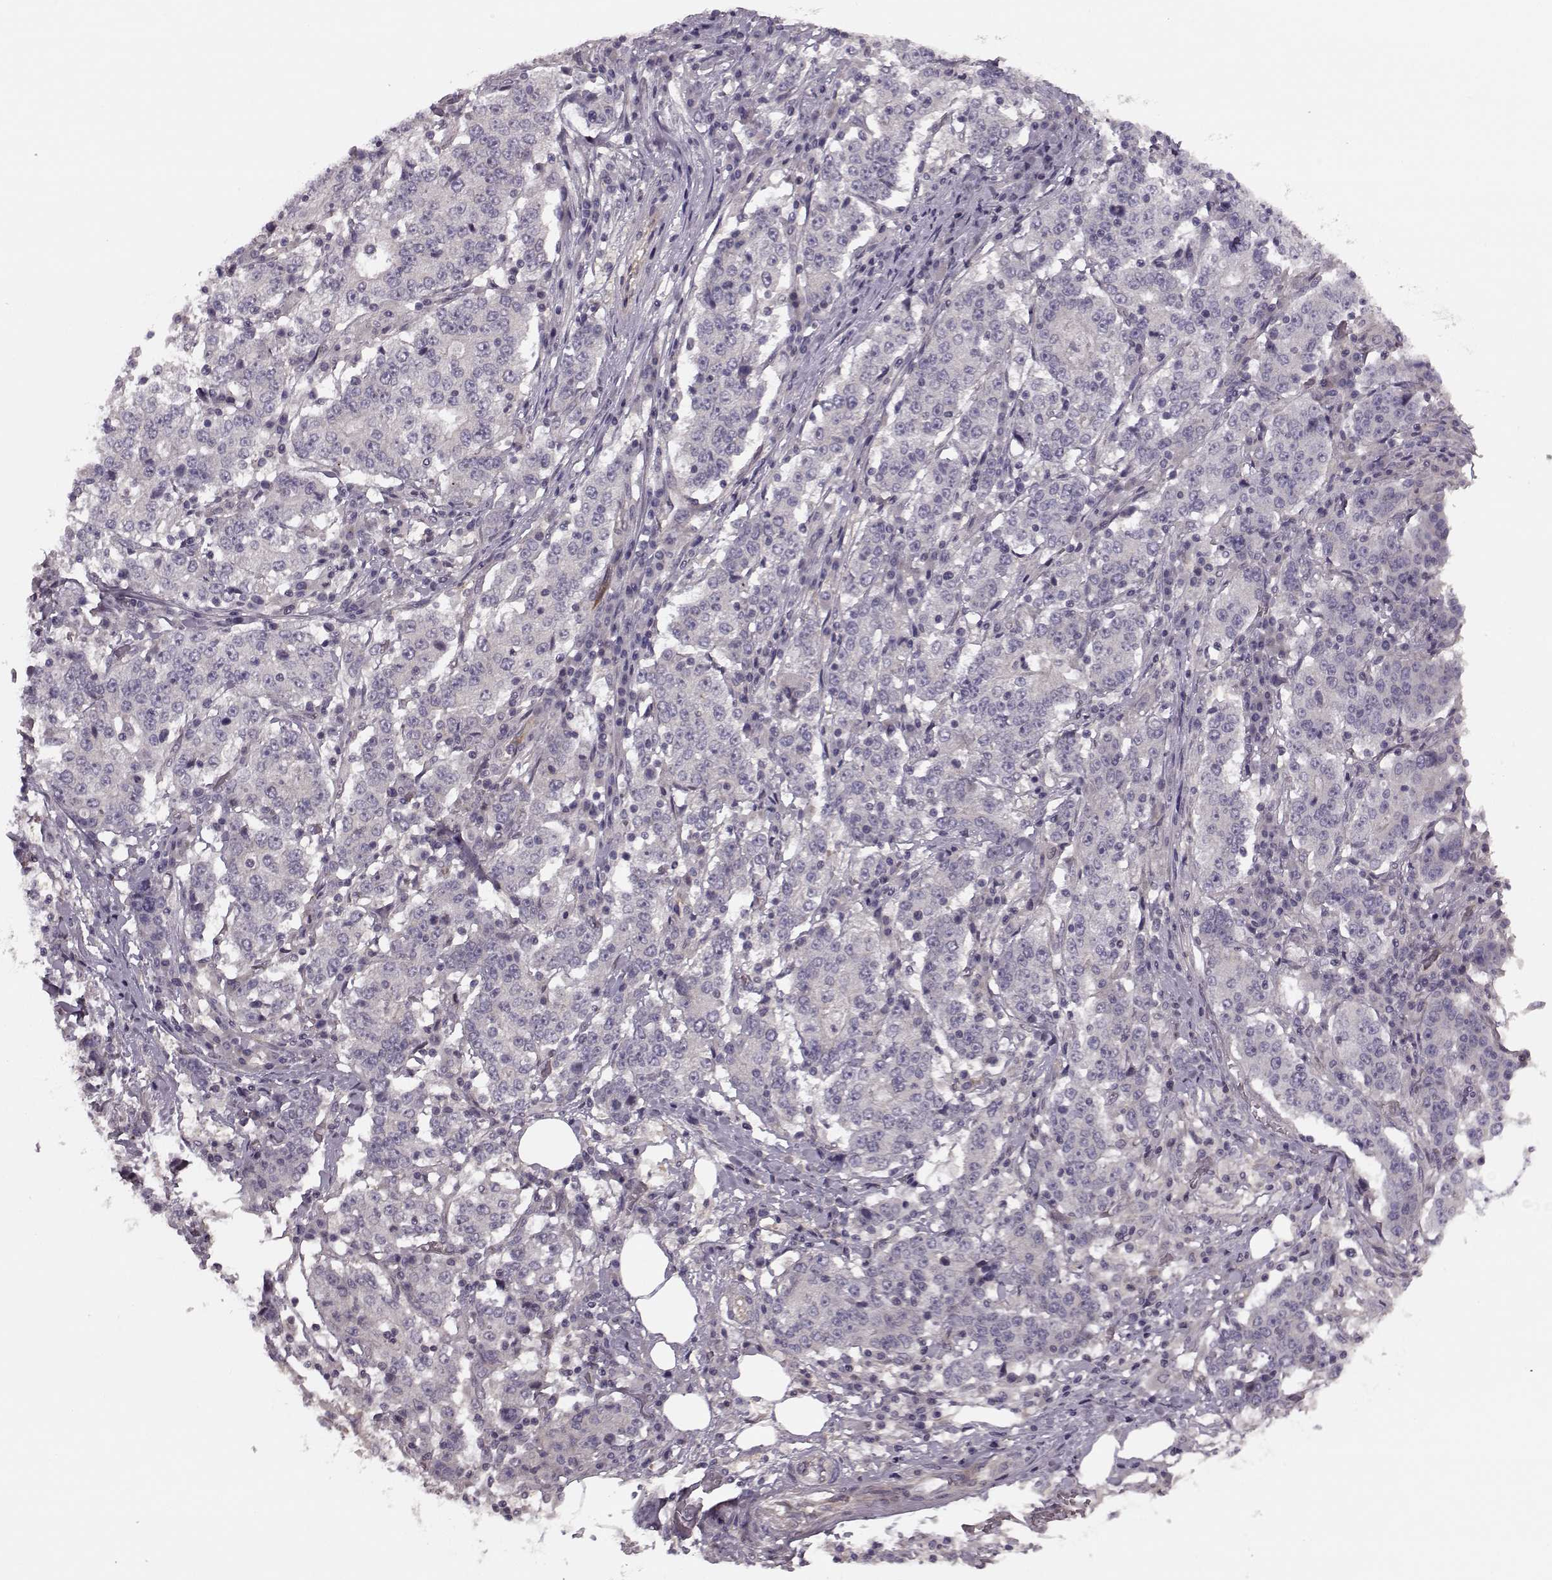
{"staining": {"intensity": "negative", "quantity": "none", "location": "none"}, "tissue": "stomach cancer", "cell_type": "Tumor cells", "image_type": "cancer", "snomed": [{"axis": "morphology", "description": "Adenocarcinoma, NOS"}, {"axis": "topography", "description": "Stomach"}], "caption": "High power microscopy image of an immunohistochemistry histopathology image of stomach adenocarcinoma, revealing no significant staining in tumor cells.", "gene": "MTR", "patient": {"sex": "male", "age": 59}}